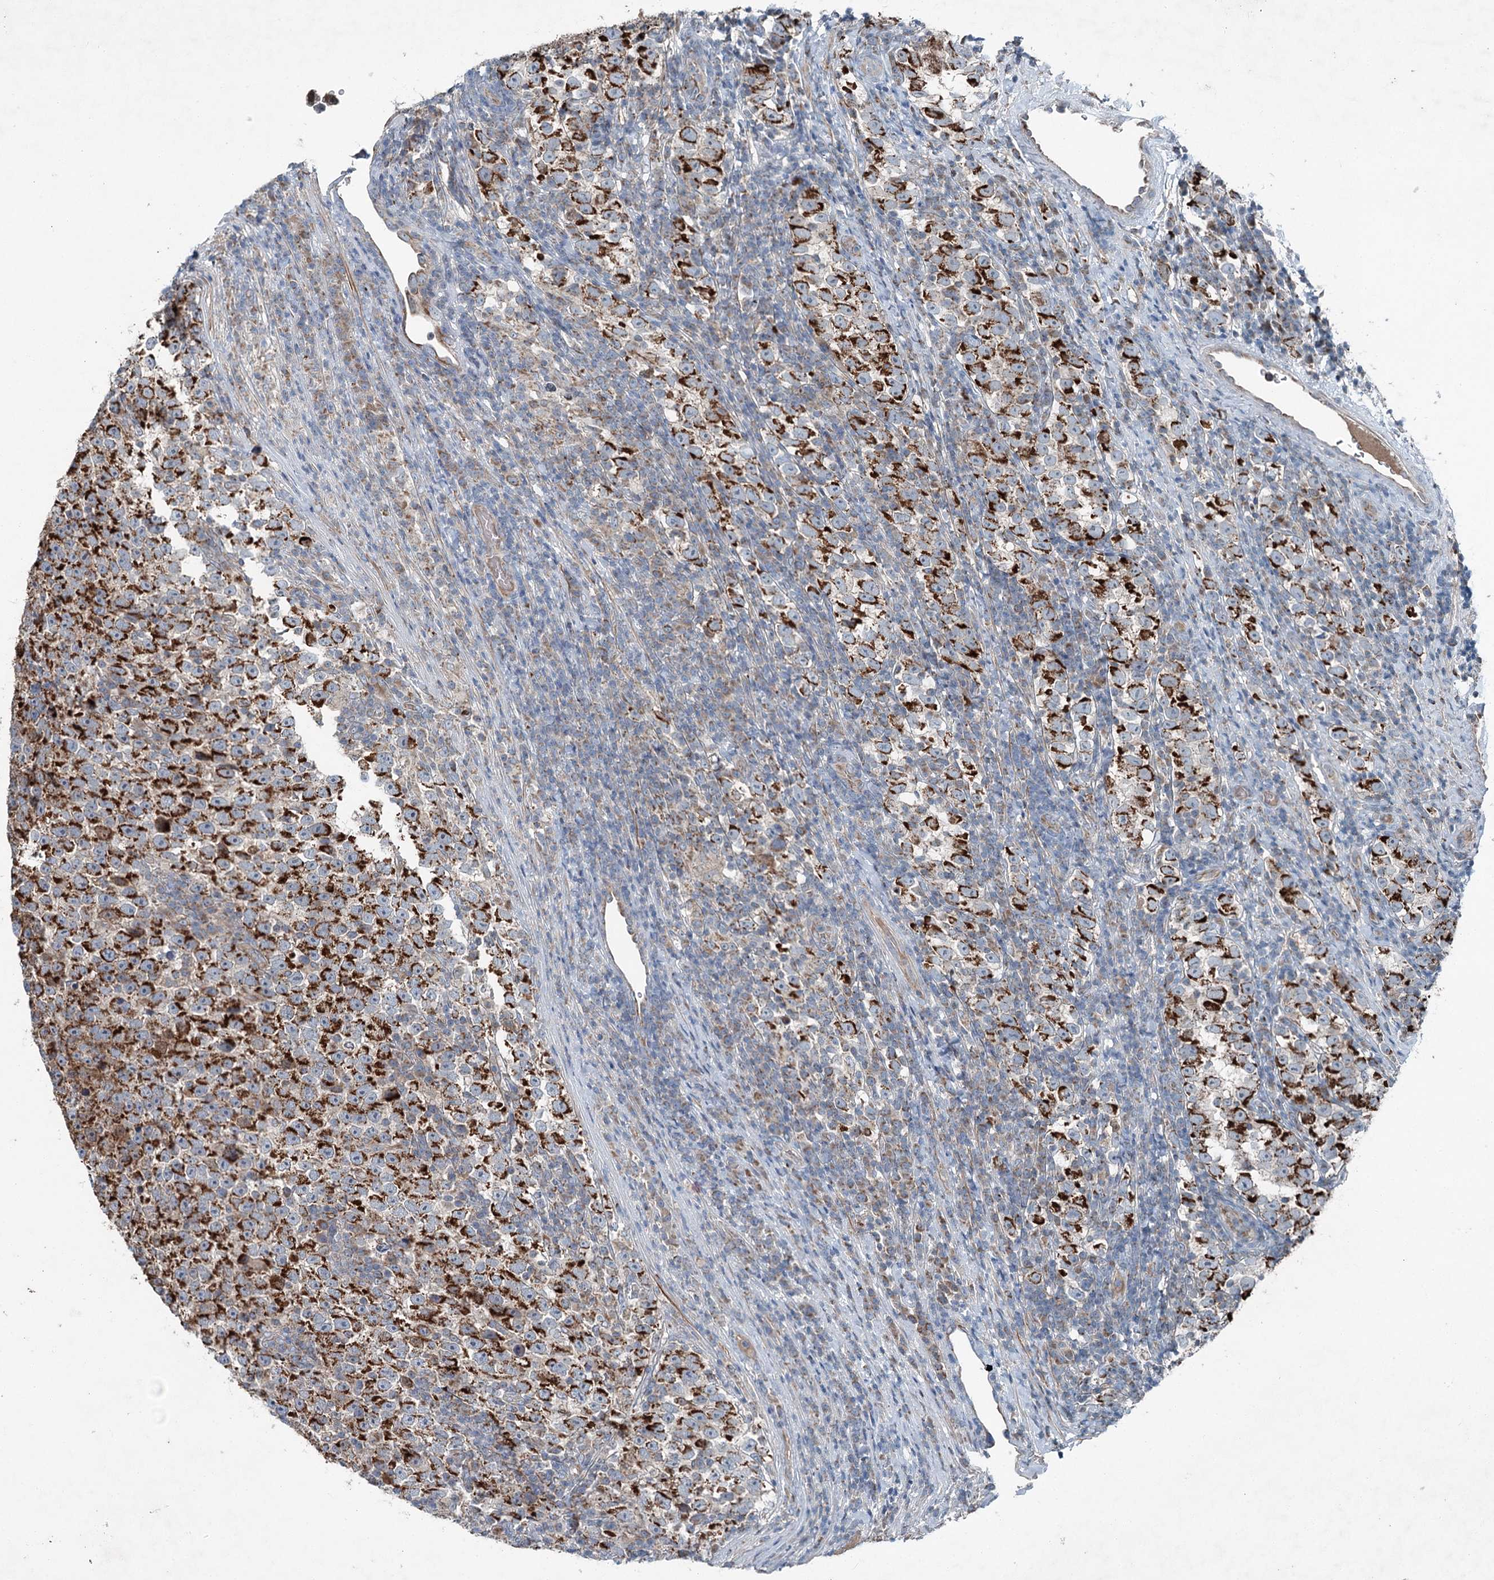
{"staining": {"intensity": "strong", "quantity": ">75%", "location": "cytoplasmic/membranous"}, "tissue": "testis cancer", "cell_type": "Tumor cells", "image_type": "cancer", "snomed": [{"axis": "morphology", "description": "Normal tissue, NOS"}, {"axis": "morphology", "description": "Seminoma, NOS"}, {"axis": "topography", "description": "Testis"}], "caption": "Immunohistochemistry (IHC) photomicrograph of neoplastic tissue: human testis cancer stained using IHC demonstrates high levels of strong protein expression localized specifically in the cytoplasmic/membranous of tumor cells, appearing as a cytoplasmic/membranous brown color.", "gene": "CHCHD5", "patient": {"sex": "male", "age": 43}}